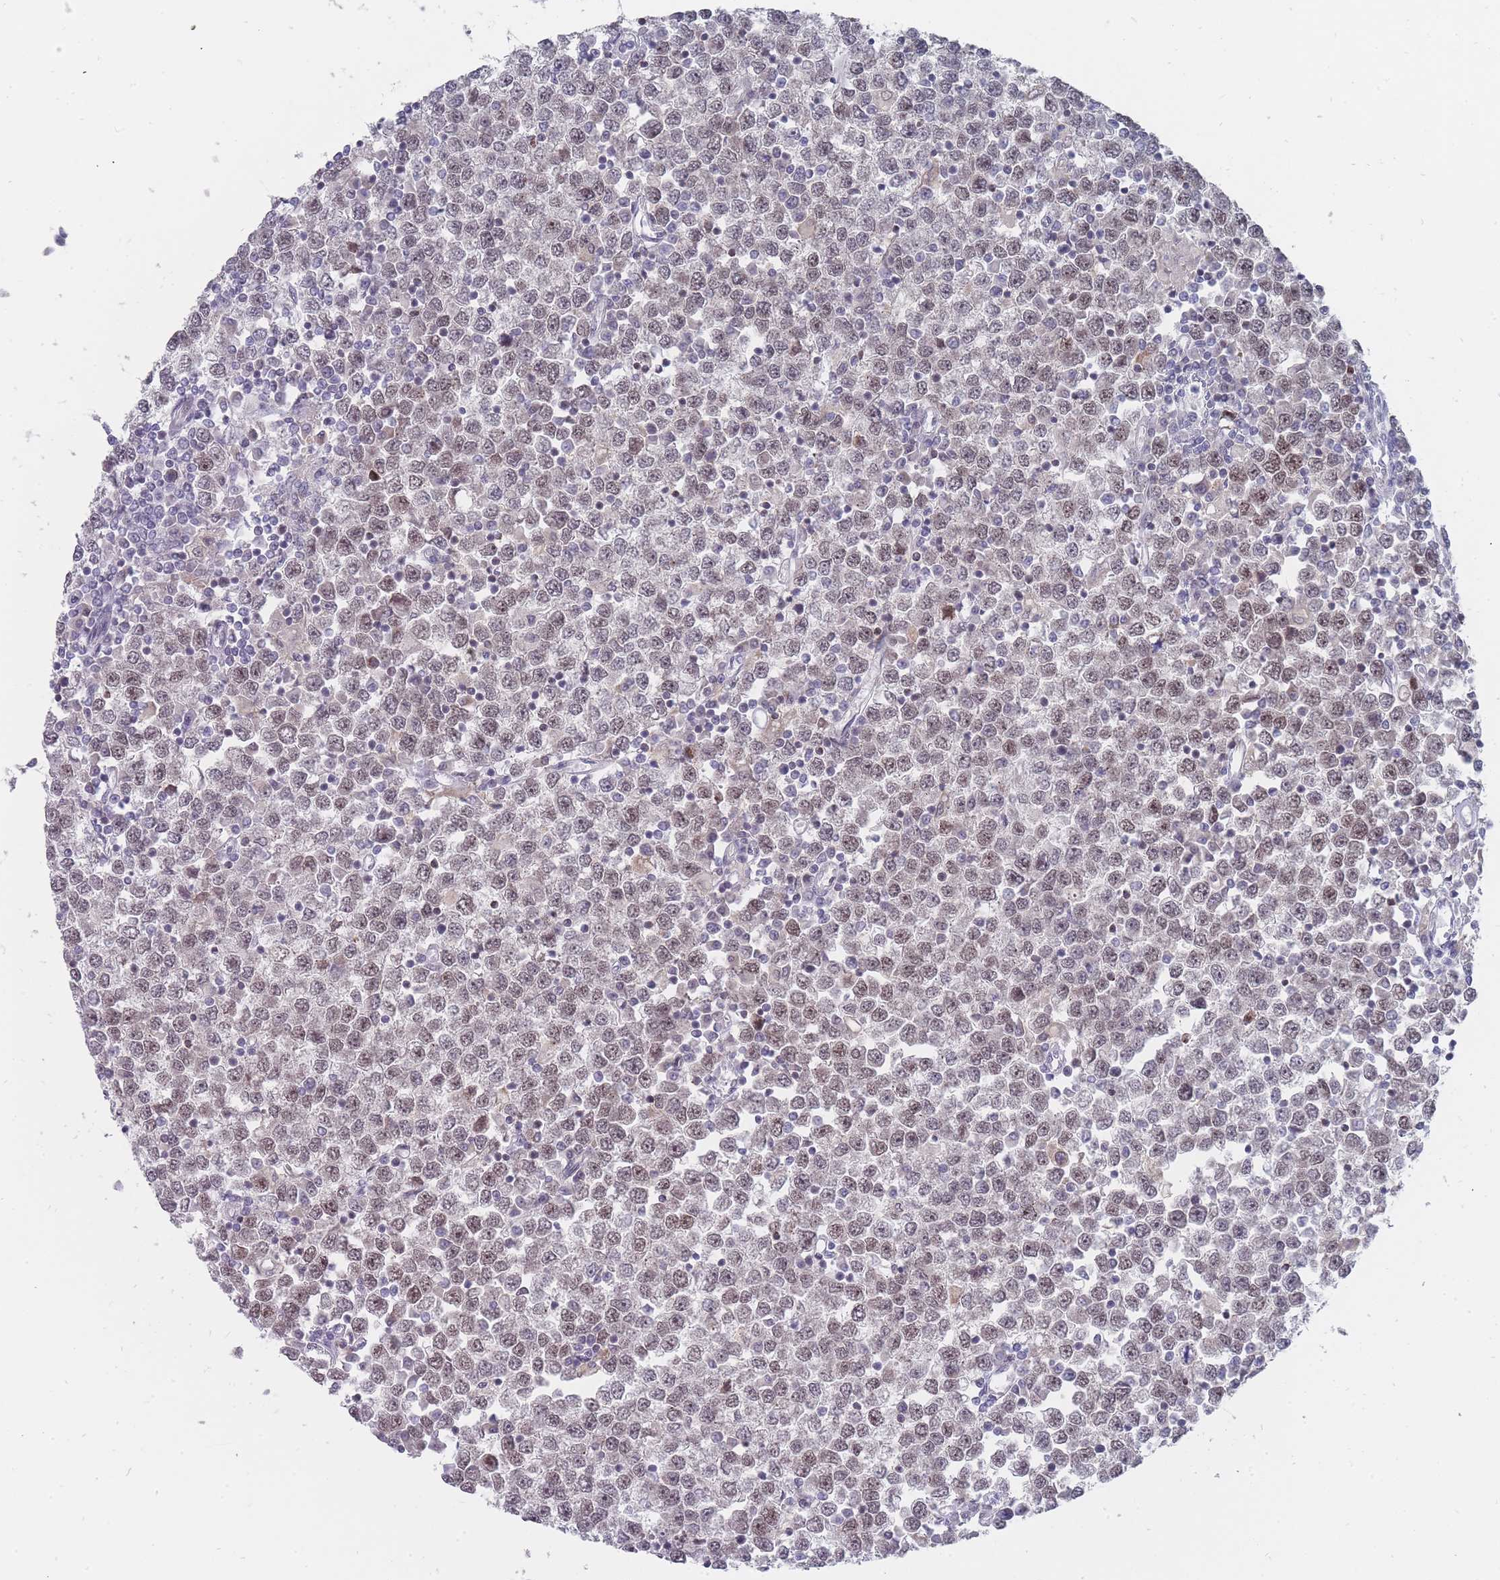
{"staining": {"intensity": "moderate", "quantity": "25%-75%", "location": "nuclear"}, "tissue": "testis cancer", "cell_type": "Tumor cells", "image_type": "cancer", "snomed": [{"axis": "morphology", "description": "Seminoma, NOS"}, {"axis": "topography", "description": "Testis"}], "caption": "Testis seminoma stained with a brown dye reveals moderate nuclear positive expression in approximately 25%-75% of tumor cells.", "gene": "GINS1", "patient": {"sex": "male", "age": 65}}